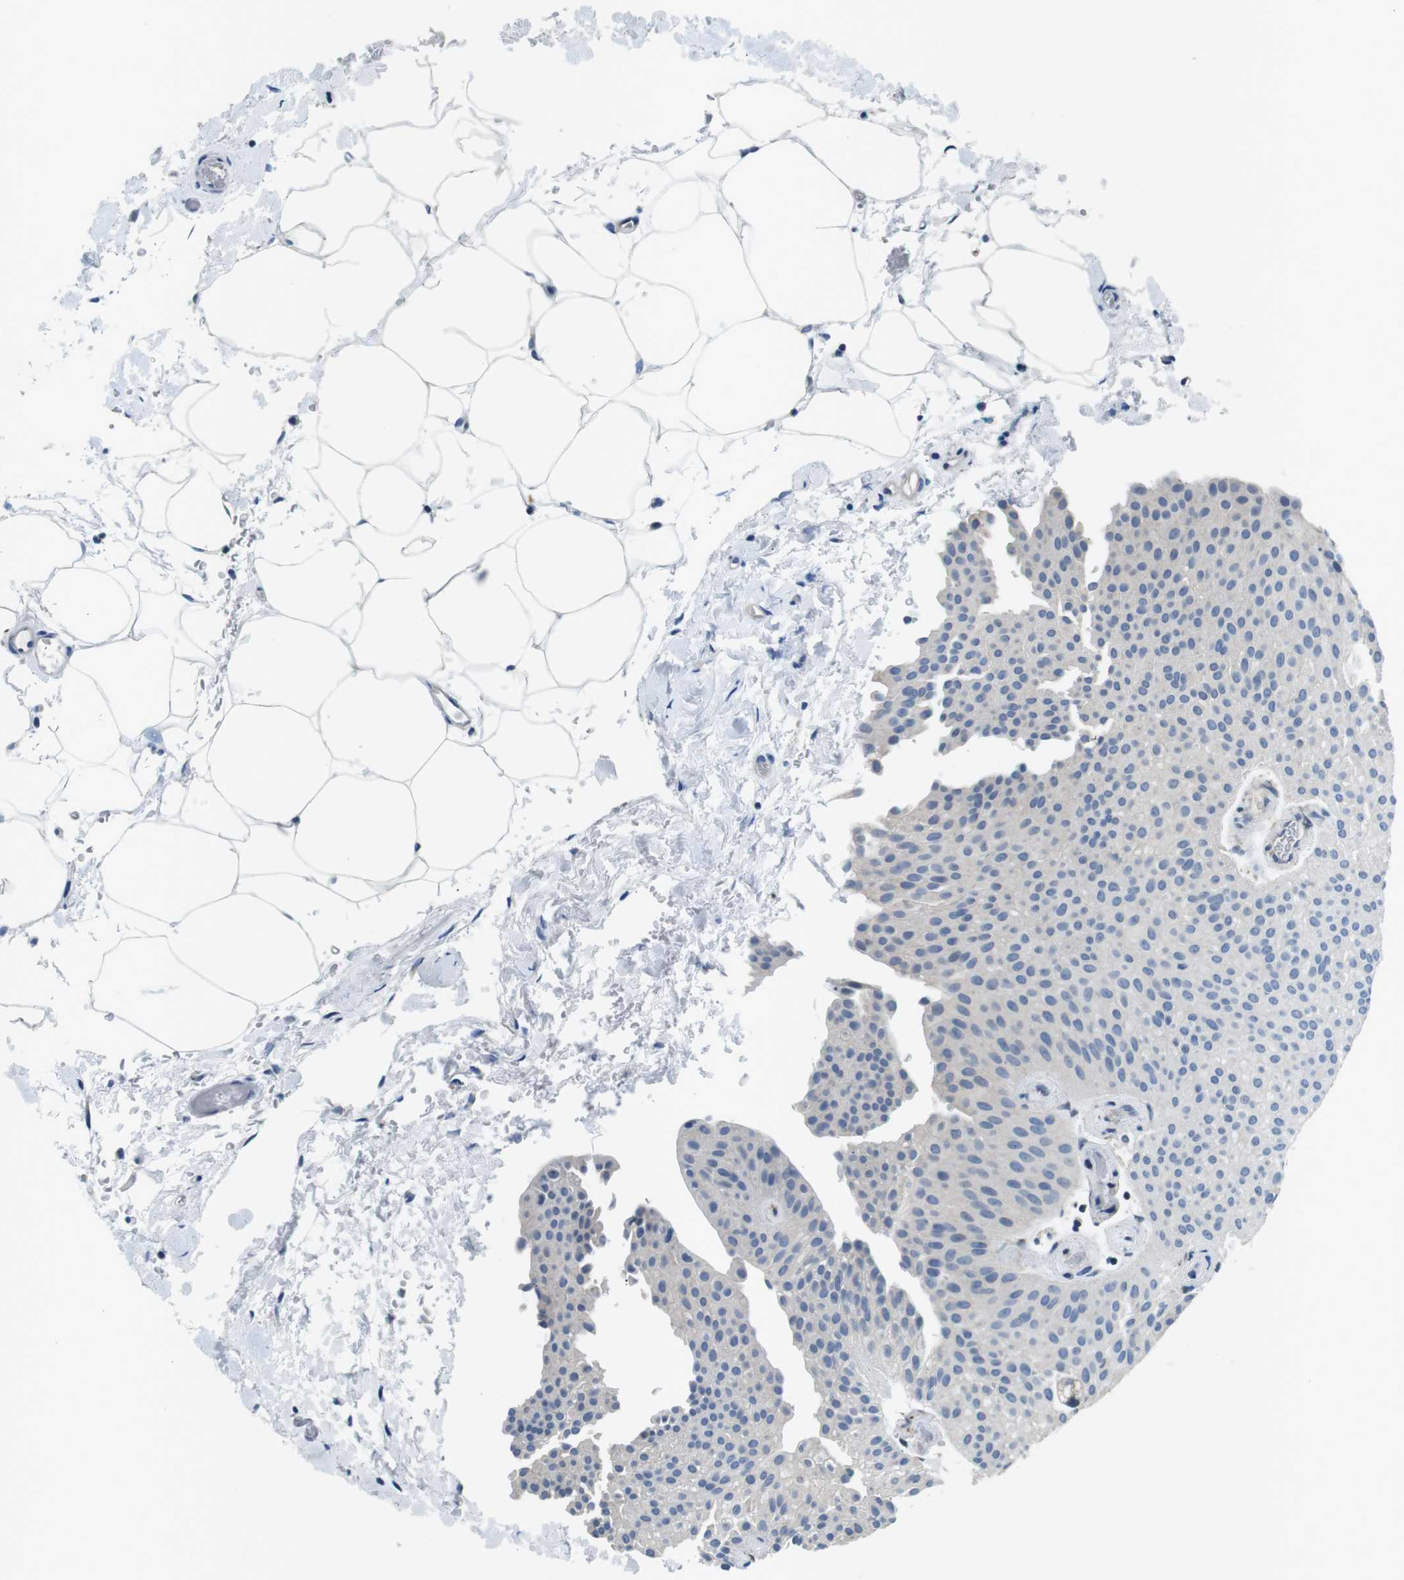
{"staining": {"intensity": "negative", "quantity": "none", "location": "none"}, "tissue": "urothelial cancer", "cell_type": "Tumor cells", "image_type": "cancer", "snomed": [{"axis": "morphology", "description": "Urothelial carcinoma, Low grade"}, {"axis": "topography", "description": "Urinary bladder"}], "caption": "The histopathology image exhibits no staining of tumor cells in urothelial carcinoma (low-grade).", "gene": "PHLDA1", "patient": {"sex": "female", "age": 60}}